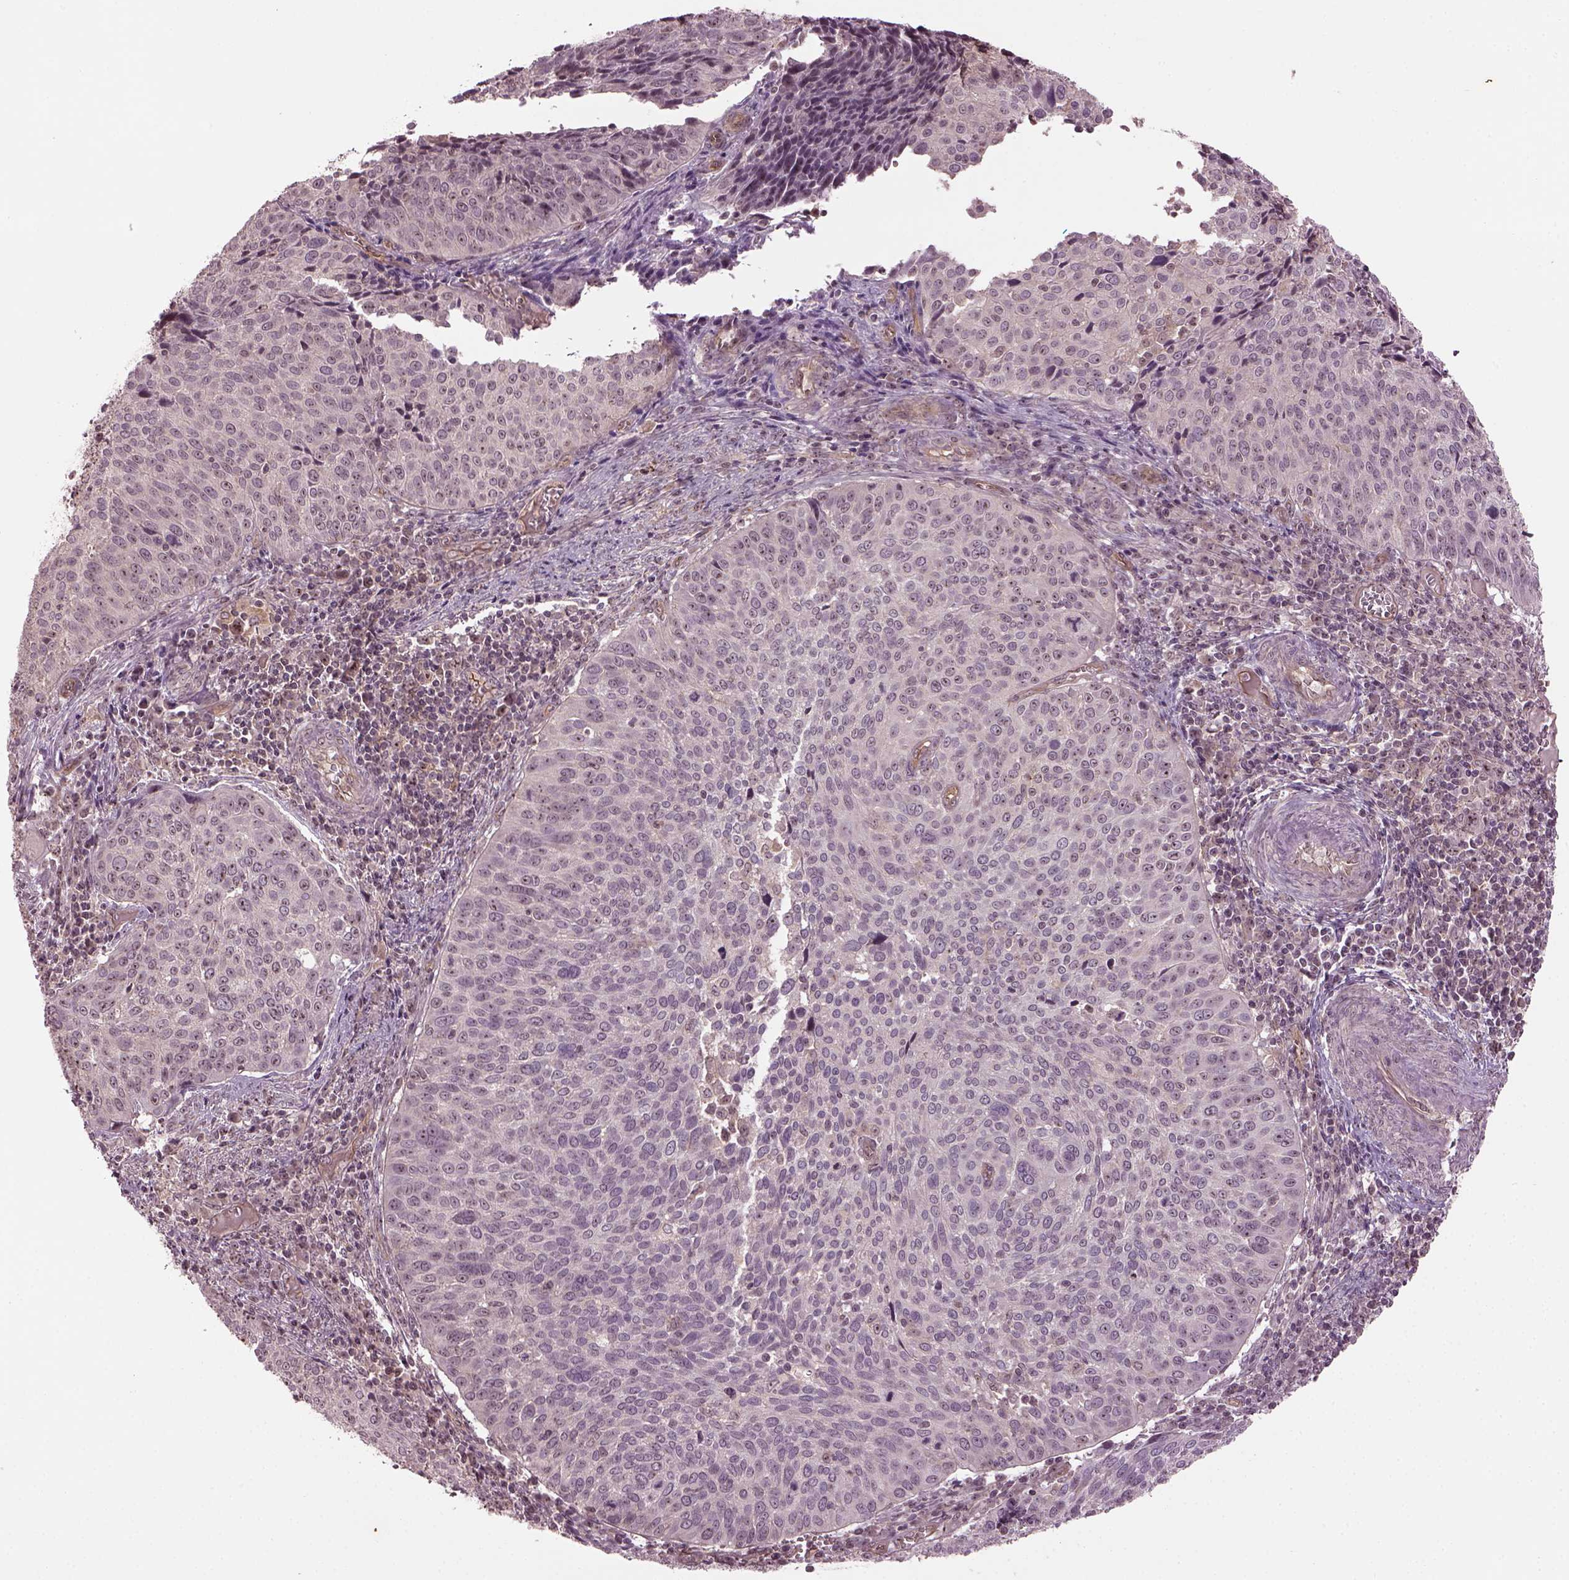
{"staining": {"intensity": "weak", "quantity": "25%-75%", "location": "nuclear"}, "tissue": "cervical cancer", "cell_type": "Tumor cells", "image_type": "cancer", "snomed": [{"axis": "morphology", "description": "Squamous cell carcinoma, NOS"}, {"axis": "topography", "description": "Cervix"}], "caption": "Squamous cell carcinoma (cervical) stained with IHC displays weak nuclear staining in approximately 25%-75% of tumor cells. The staining was performed using DAB, with brown indicating positive protein expression. Nuclei are stained blue with hematoxylin.", "gene": "GNRH1", "patient": {"sex": "female", "age": 39}}